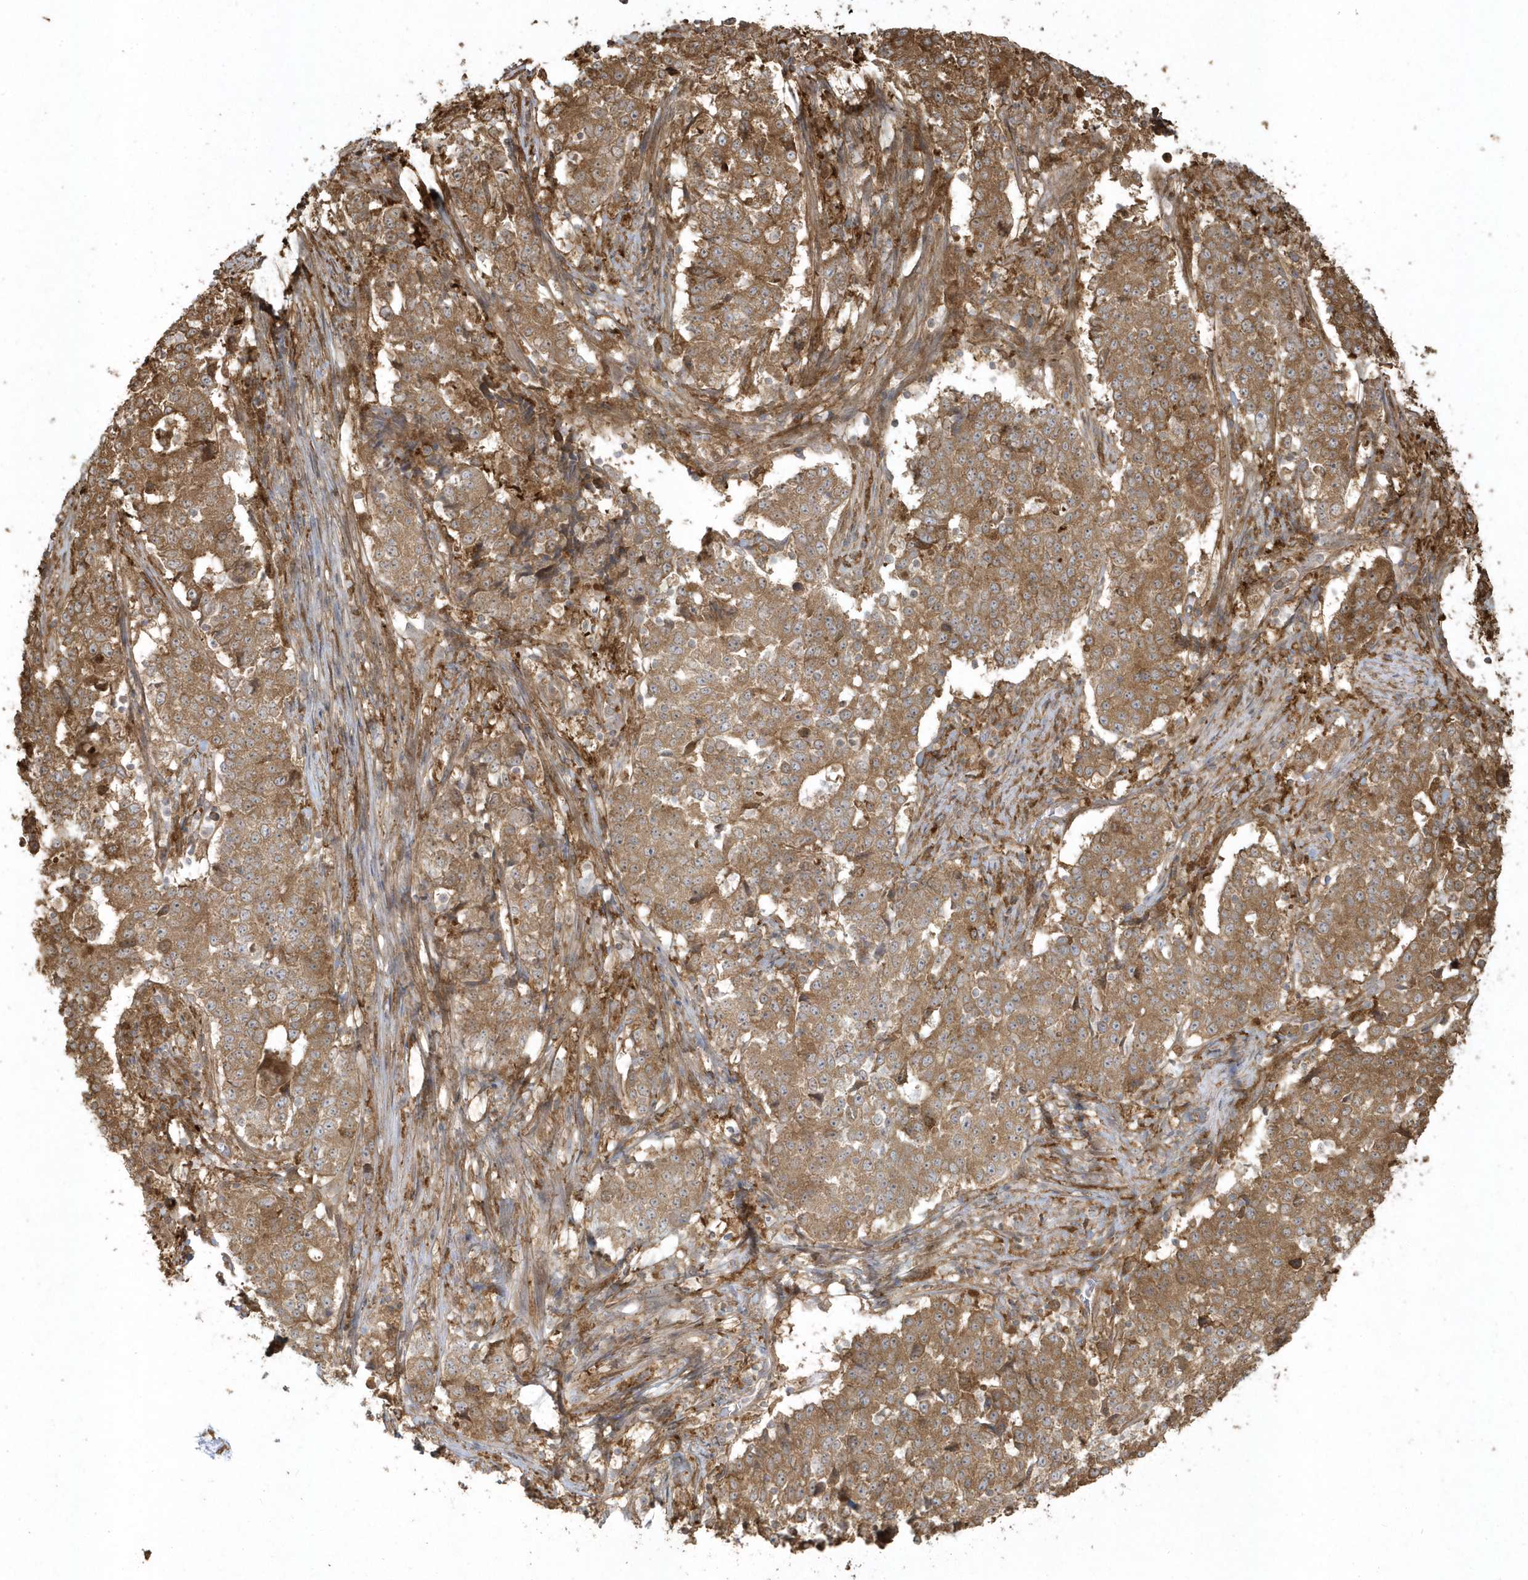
{"staining": {"intensity": "moderate", "quantity": ">75%", "location": "cytoplasmic/membranous"}, "tissue": "stomach cancer", "cell_type": "Tumor cells", "image_type": "cancer", "snomed": [{"axis": "morphology", "description": "Adenocarcinoma, NOS"}, {"axis": "topography", "description": "Stomach"}], "caption": "This micrograph reveals IHC staining of stomach adenocarcinoma, with medium moderate cytoplasmic/membranous staining in about >75% of tumor cells.", "gene": "HNMT", "patient": {"sex": "male", "age": 59}}